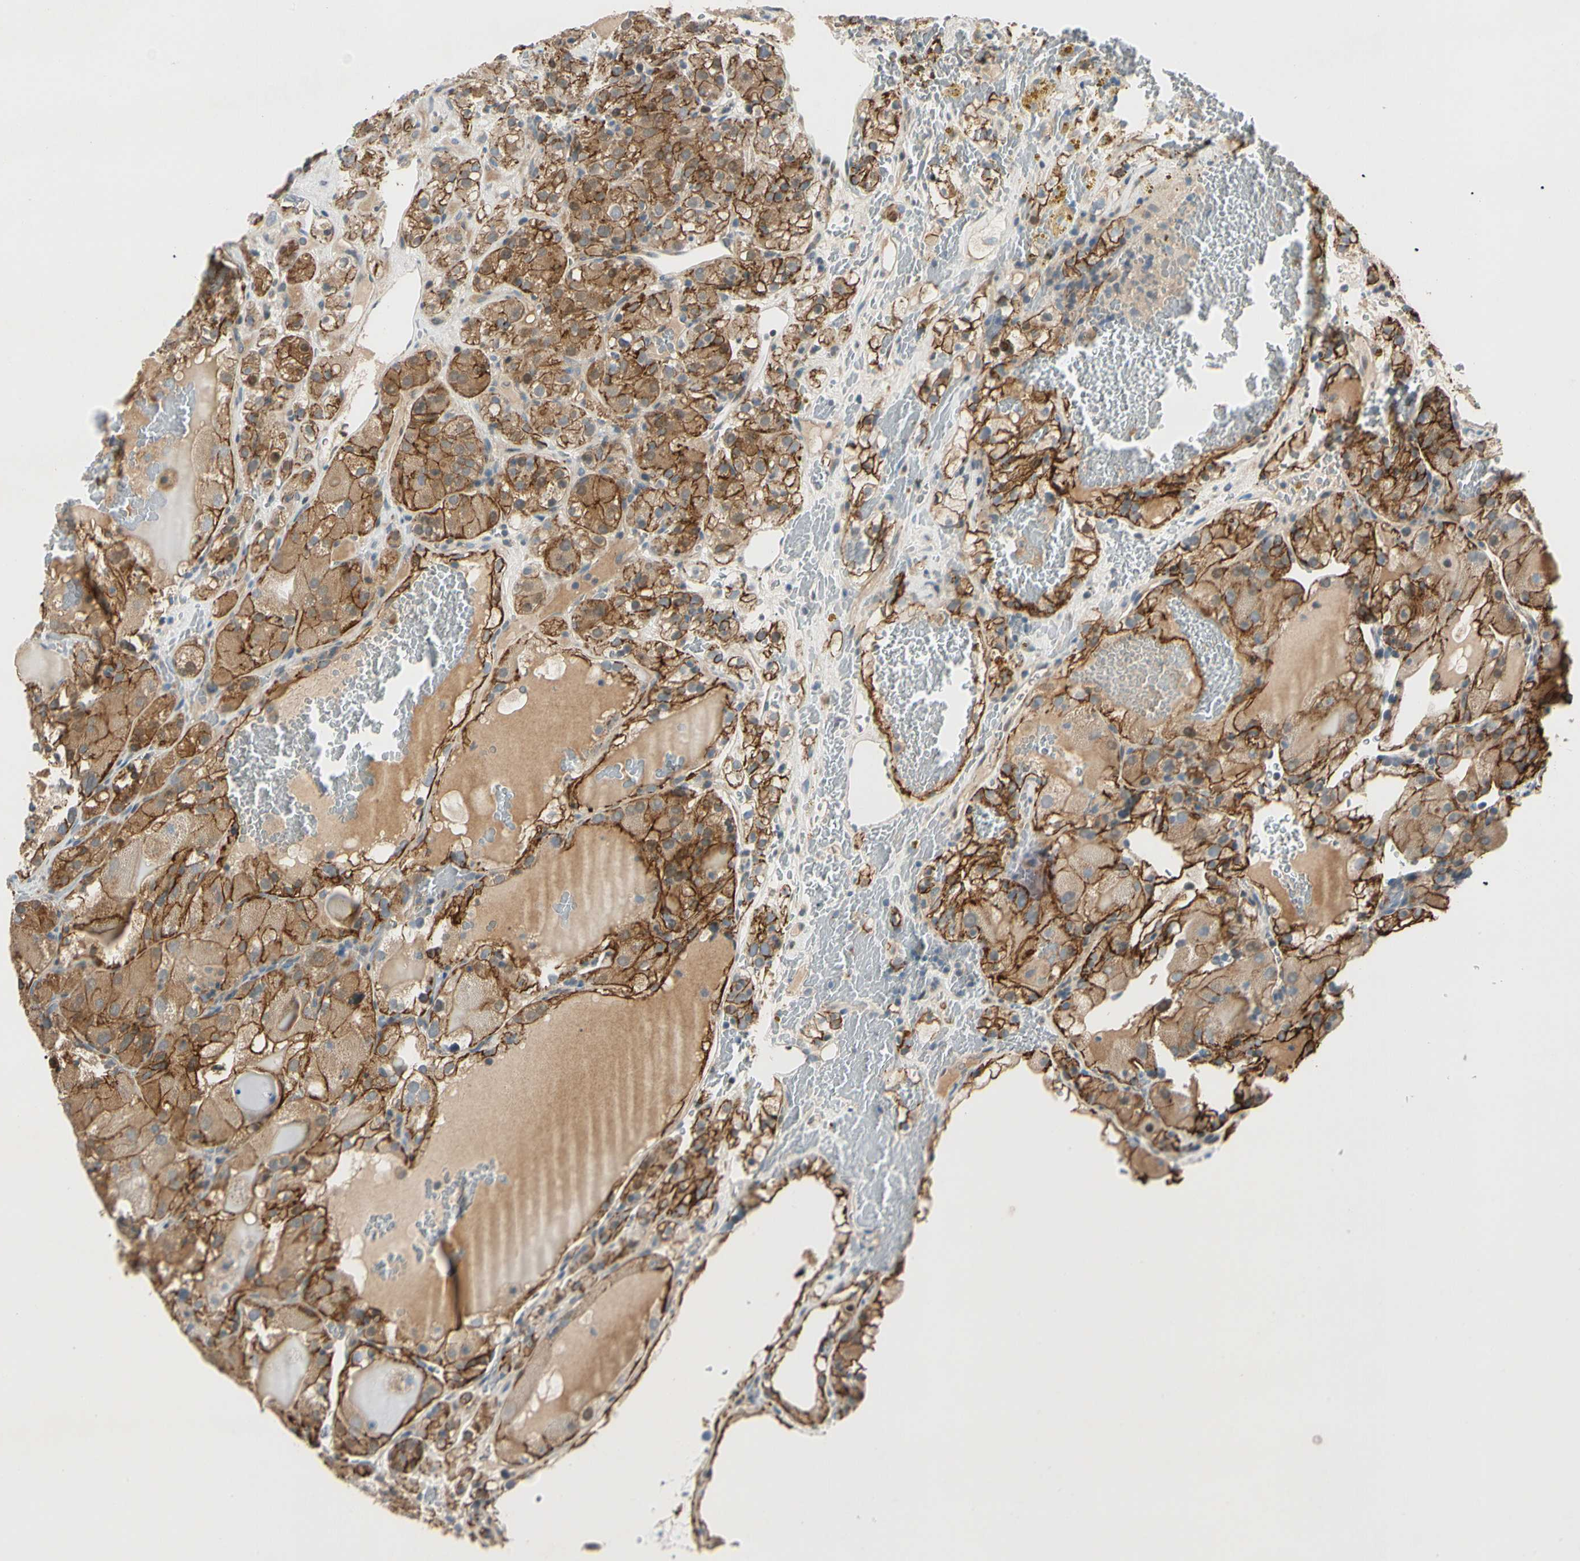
{"staining": {"intensity": "moderate", "quantity": ">75%", "location": "cytoplasmic/membranous"}, "tissue": "renal cancer", "cell_type": "Tumor cells", "image_type": "cancer", "snomed": [{"axis": "morphology", "description": "Normal tissue, NOS"}, {"axis": "morphology", "description": "Adenocarcinoma, NOS"}, {"axis": "topography", "description": "Kidney"}], "caption": "Immunohistochemical staining of human adenocarcinoma (renal) shows moderate cytoplasmic/membranous protein staining in about >75% of tumor cells.", "gene": "CDH6", "patient": {"sex": "male", "age": 61}}